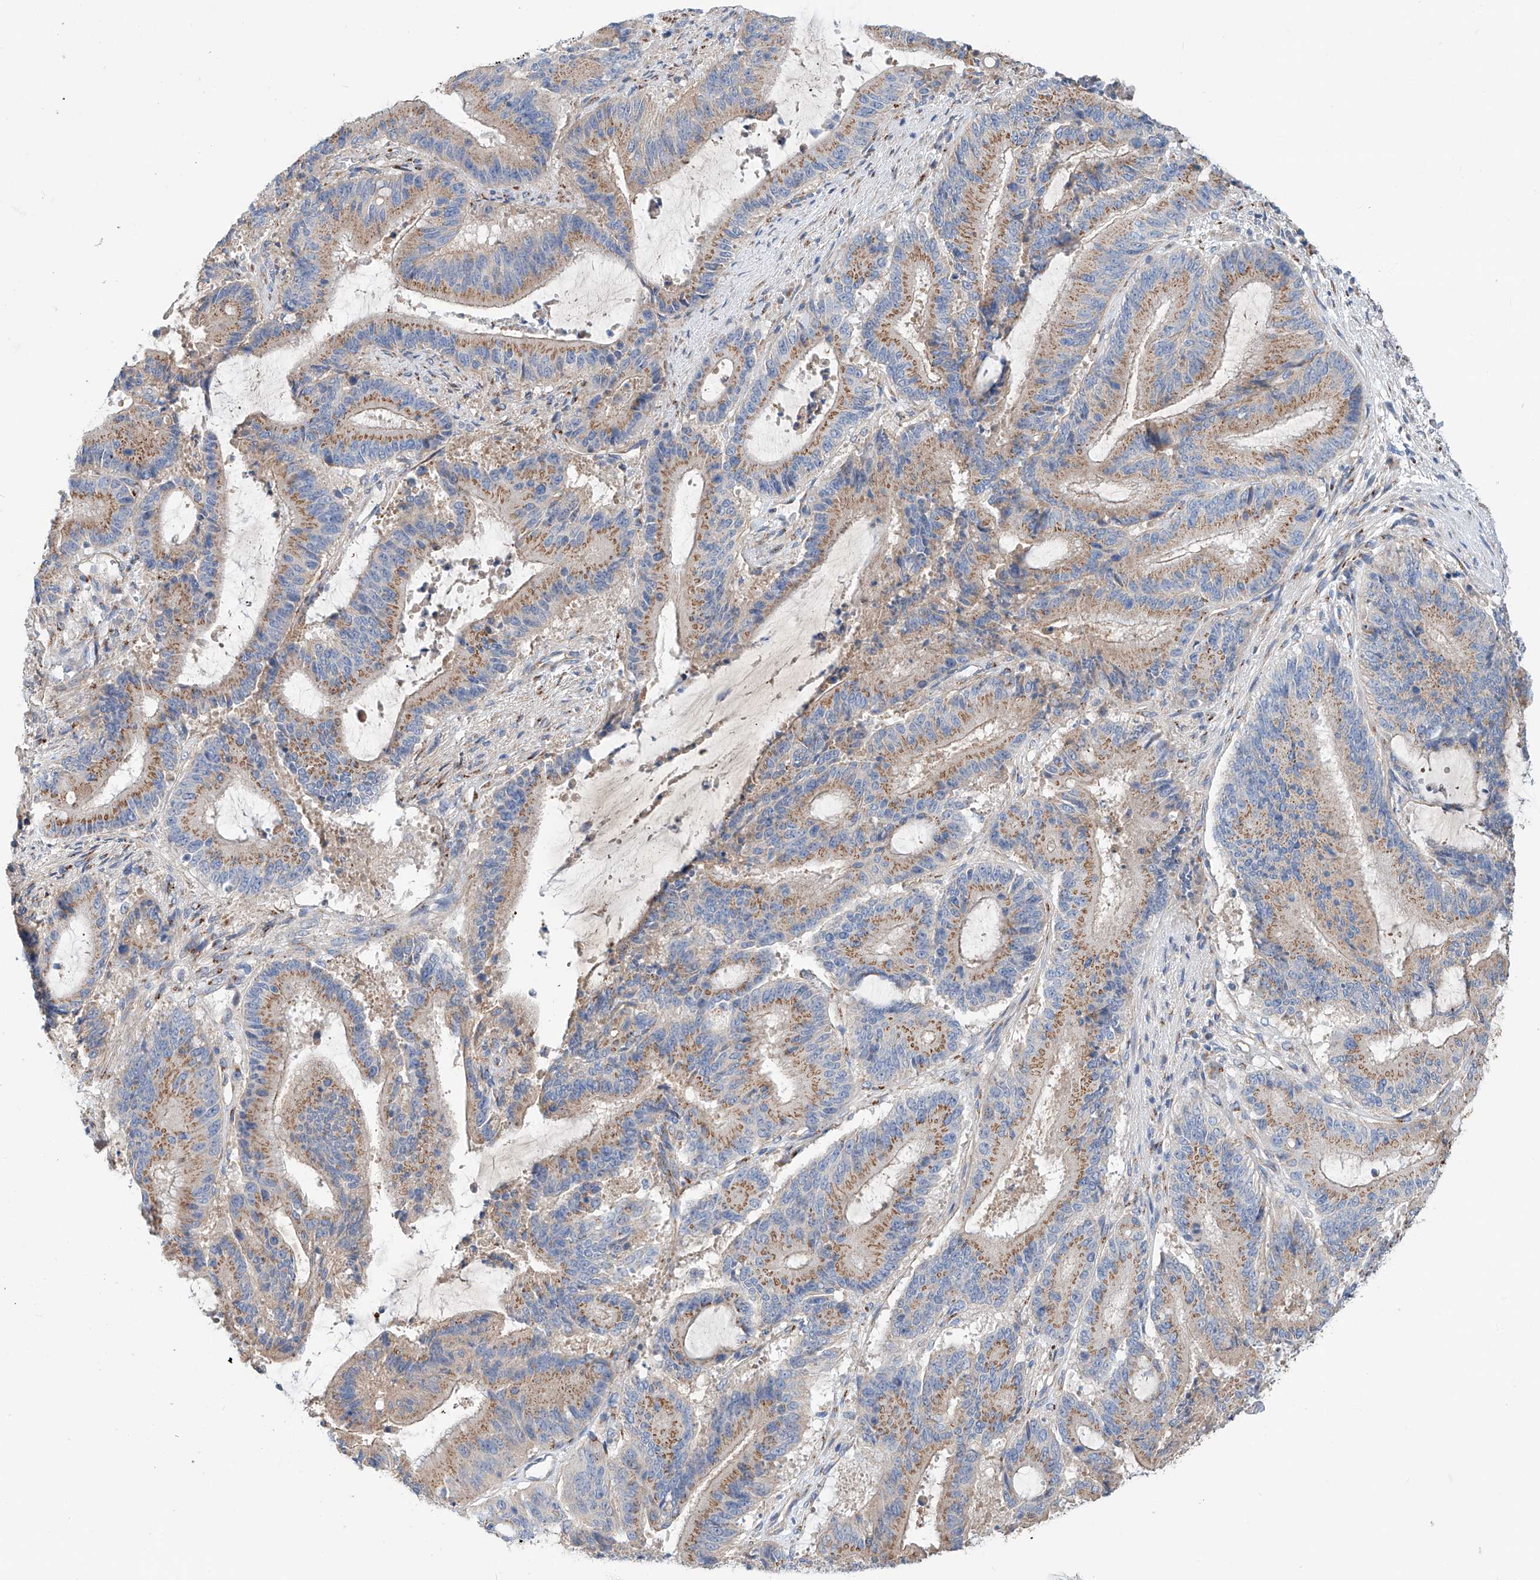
{"staining": {"intensity": "moderate", "quantity": ">75%", "location": "cytoplasmic/membranous"}, "tissue": "liver cancer", "cell_type": "Tumor cells", "image_type": "cancer", "snomed": [{"axis": "morphology", "description": "Normal tissue, NOS"}, {"axis": "morphology", "description": "Cholangiocarcinoma"}, {"axis": "topography", "description": "Liver"}, {"axis": "topography", "description": "Peripheral nerve tissue"}], "caption": "Tumor cells display medium levels of moderate cytoplasmic/membranous positivity in approximately >75% of cells in human liver cancer (cholangiocarcinoma).", "gene": "SLC22A7", "patient": {"sex": "female", "age": 73}}